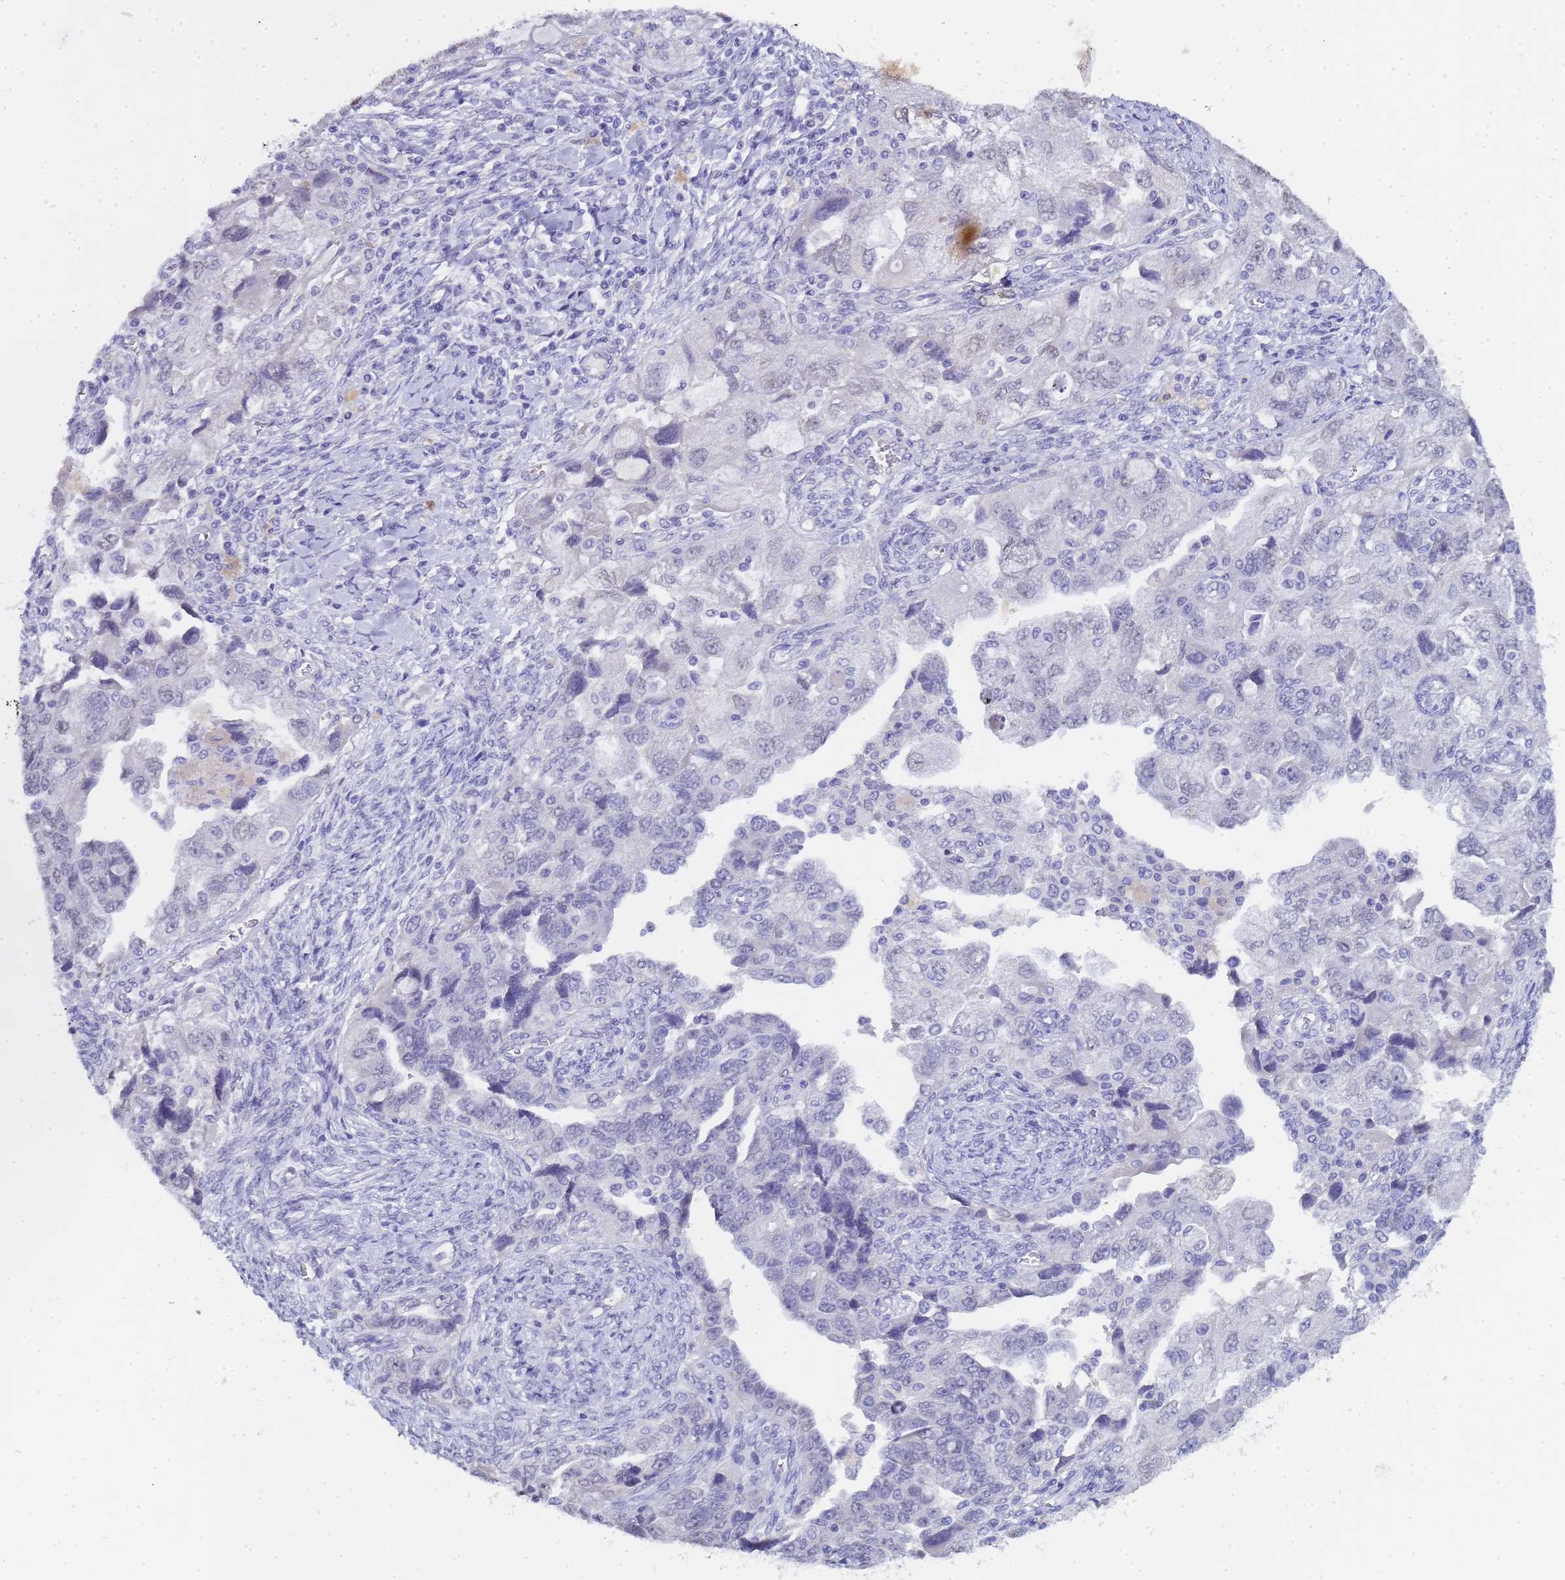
{"staining": {"intensity": "negative", "quantity": "none", "location": "none"}, "tissue": "ovarian cancer", "cell_type": "Tumor cells", "image_type": "cancer", "snomed": [{"axis": "morphology", "description": "Carcinoma, NOS"}, {"axis": "morphology", "description": "Cystadenocarcinoma, serous, NOS"}, {"axis": "topography", "description": "Ovary"}], "caption": "The micrograph displays no significant staining in tumor cells of serous cystadenocarcinoma (ovarian).", "gene": "CTRC", "patient": {"sex": "female", "age": 69}}